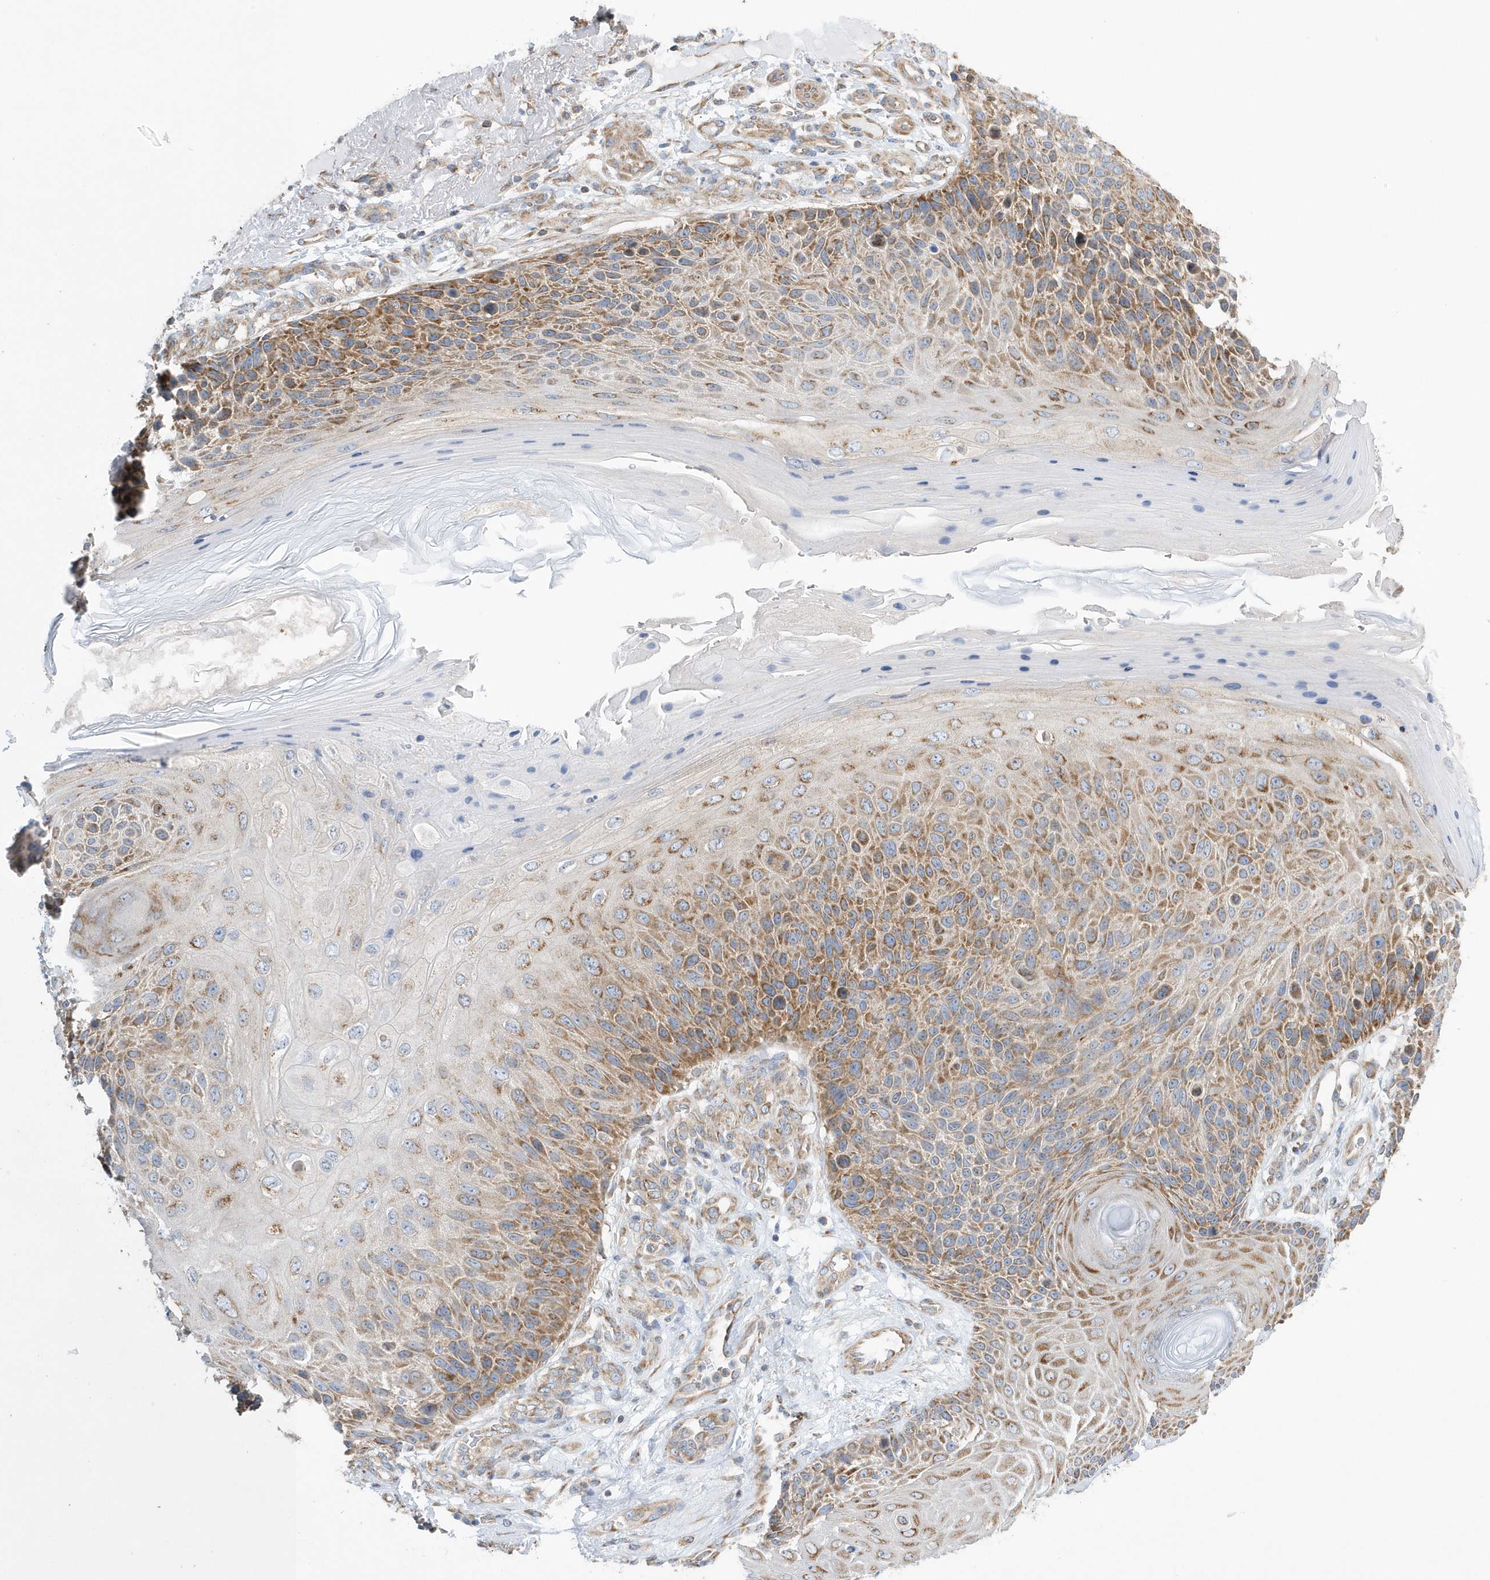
{"staining": {"intensity": "moderate", "quantity": ">75%", "location": "cytoplasmic/membranous"}, "tissue": "skin cancer", "cell_type": "Tumor cells", "image_type": "cancer", "snomed": [{"axis": "morphology", "description": "Squamous cell carcinoma, NOS"}, {"axis": "topography", "description": "Skin"}], "caption": "Tumor cells display medium levels of moderate cytoplasmic/membranous staining in approximately >75% of cells in skin cancer (squamous cell carcinoma).", "gene": "SPATA5", "patient": {"sex": "female", "age": 88}}